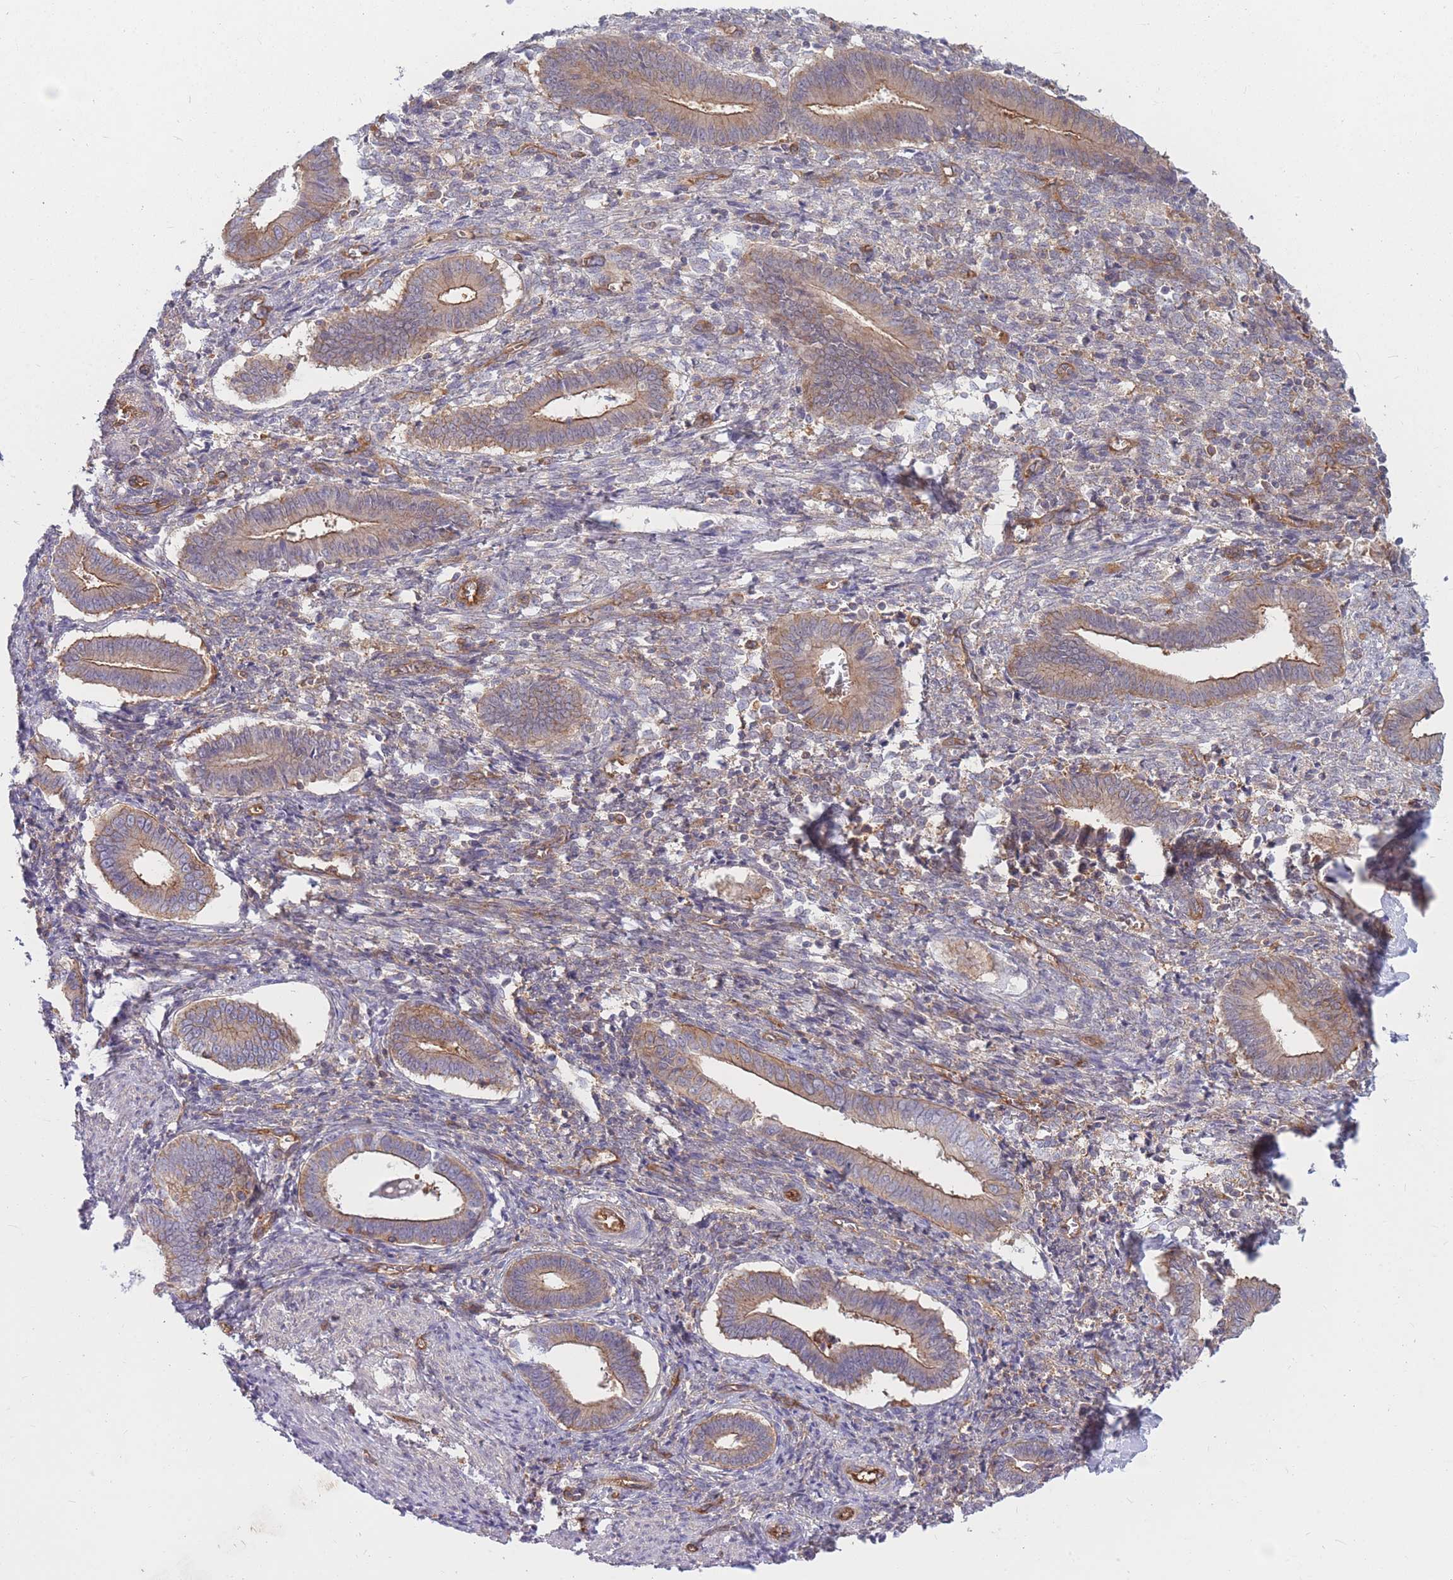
{"staining": {"intensity": "negative", "quantity": "none", "location": "none"}, "tissue": "endometrium", "cell_type": "Cells in endometrial stroma", "image_type": "normal", "snomed": [{"axis": "morphology", "description": "Normal tissue, NOS"}, {"axis": "topography", "description": "Other"}, {"axis": "topography", "description": "Endometrium"}], "caption": "Cells in endometrial stroma show no significant protein expression in benign endometrium.", "gene": "GGA1", "patient": {"sex": "female", "age": 44}}